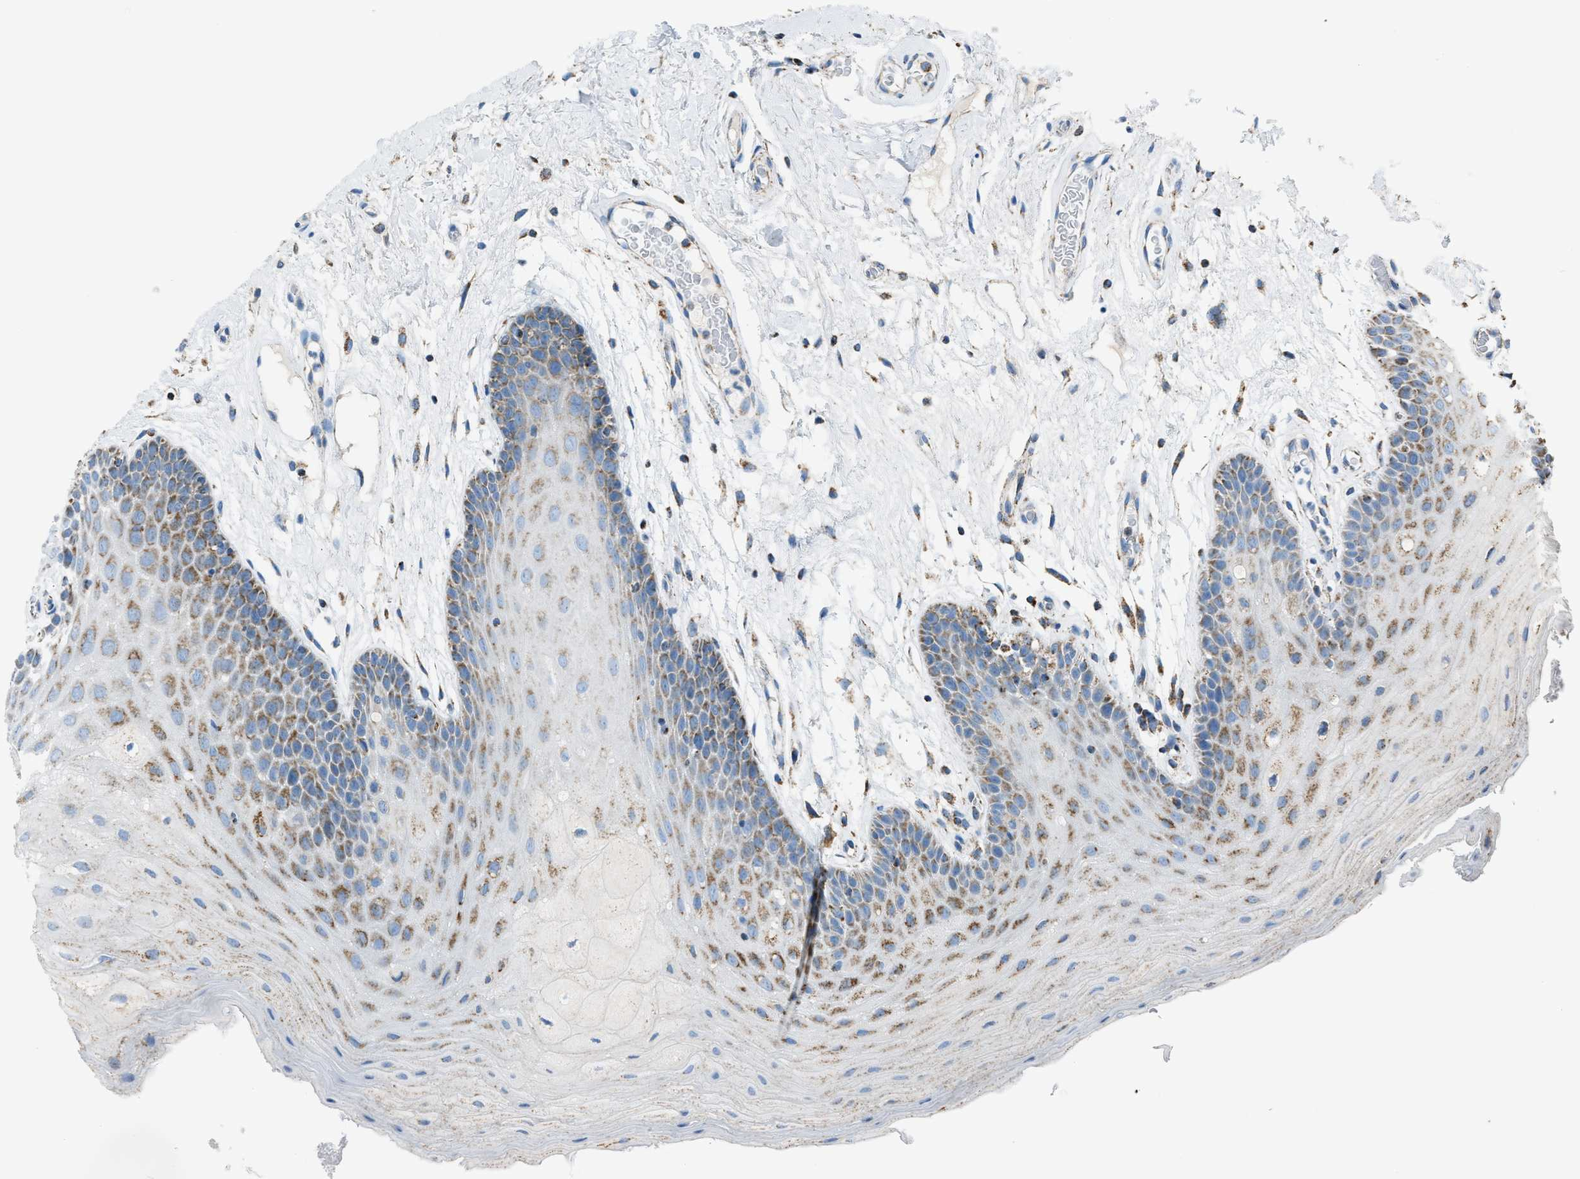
{"staining": {"intensity": "moderate", "quantity": ">75%", "location": "cytoplasmic/membranous"}, "tissue": "oral mucosa", "cell_type": "Squamous epithelial cells", "image_type": "normal", "snomed": [{"axis": "morphology", "description": "Normal tissue, NOS"}, {"axis": "morphology", "description": "Squamous cell carcinoma, NOS"}, {"axis": "topography", "description": "Oral tissue"}, {"axis": "topography", "description": "Head-Neck"}], "caption": "This image exhibits immunohistochemistry (IHC) staining of unremarkable human oral mucosa, with medium moderate cytoplasmic/membranous positivity in about >75% of squamous epithelial cells.", "gene": "MDH2", "patient": {"sex": "male", "age": 71}}